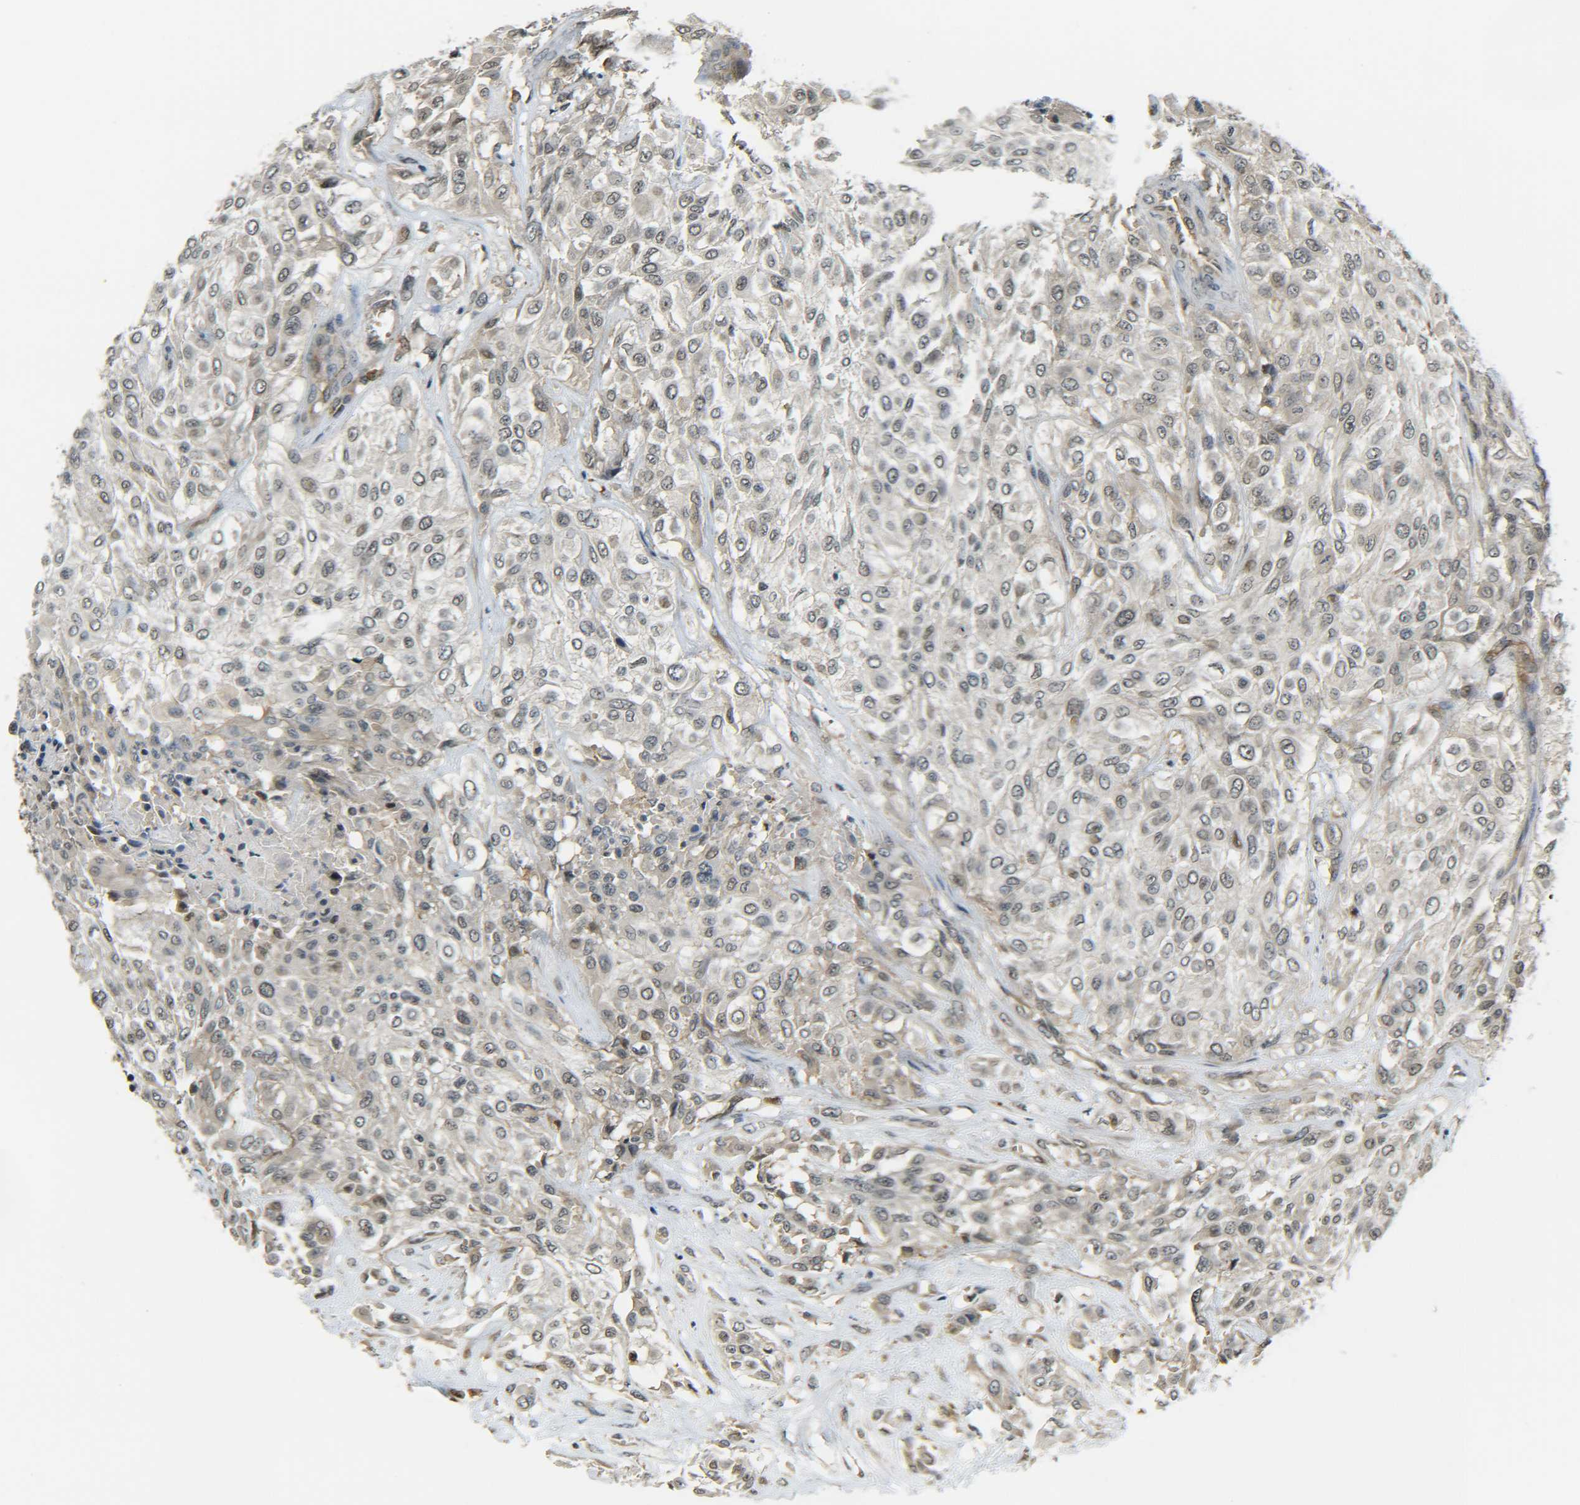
{"staining": {"intensity": "weak", "quantity": ">75%", "location": "cytoplasmic/membranous,nuclear"}, "tissue": "urothelial cancer", "cell_type": "Tumor cells", "image_type": "cancer", "snomed": [{"axis": "morphology", "description": "Urothelial carcinoma, High grade"}, {"axis": "topography", "description": "Urinary bladder"}], "caption": "Immunohistochemical staining of human urothelial cancer reveals low levels of weak cytoplasmic/membranous and nuclear protein staining in about >75% of tumor cells.", "gene": "DAB2", "patient": {"sex": "male", "age": 57}}